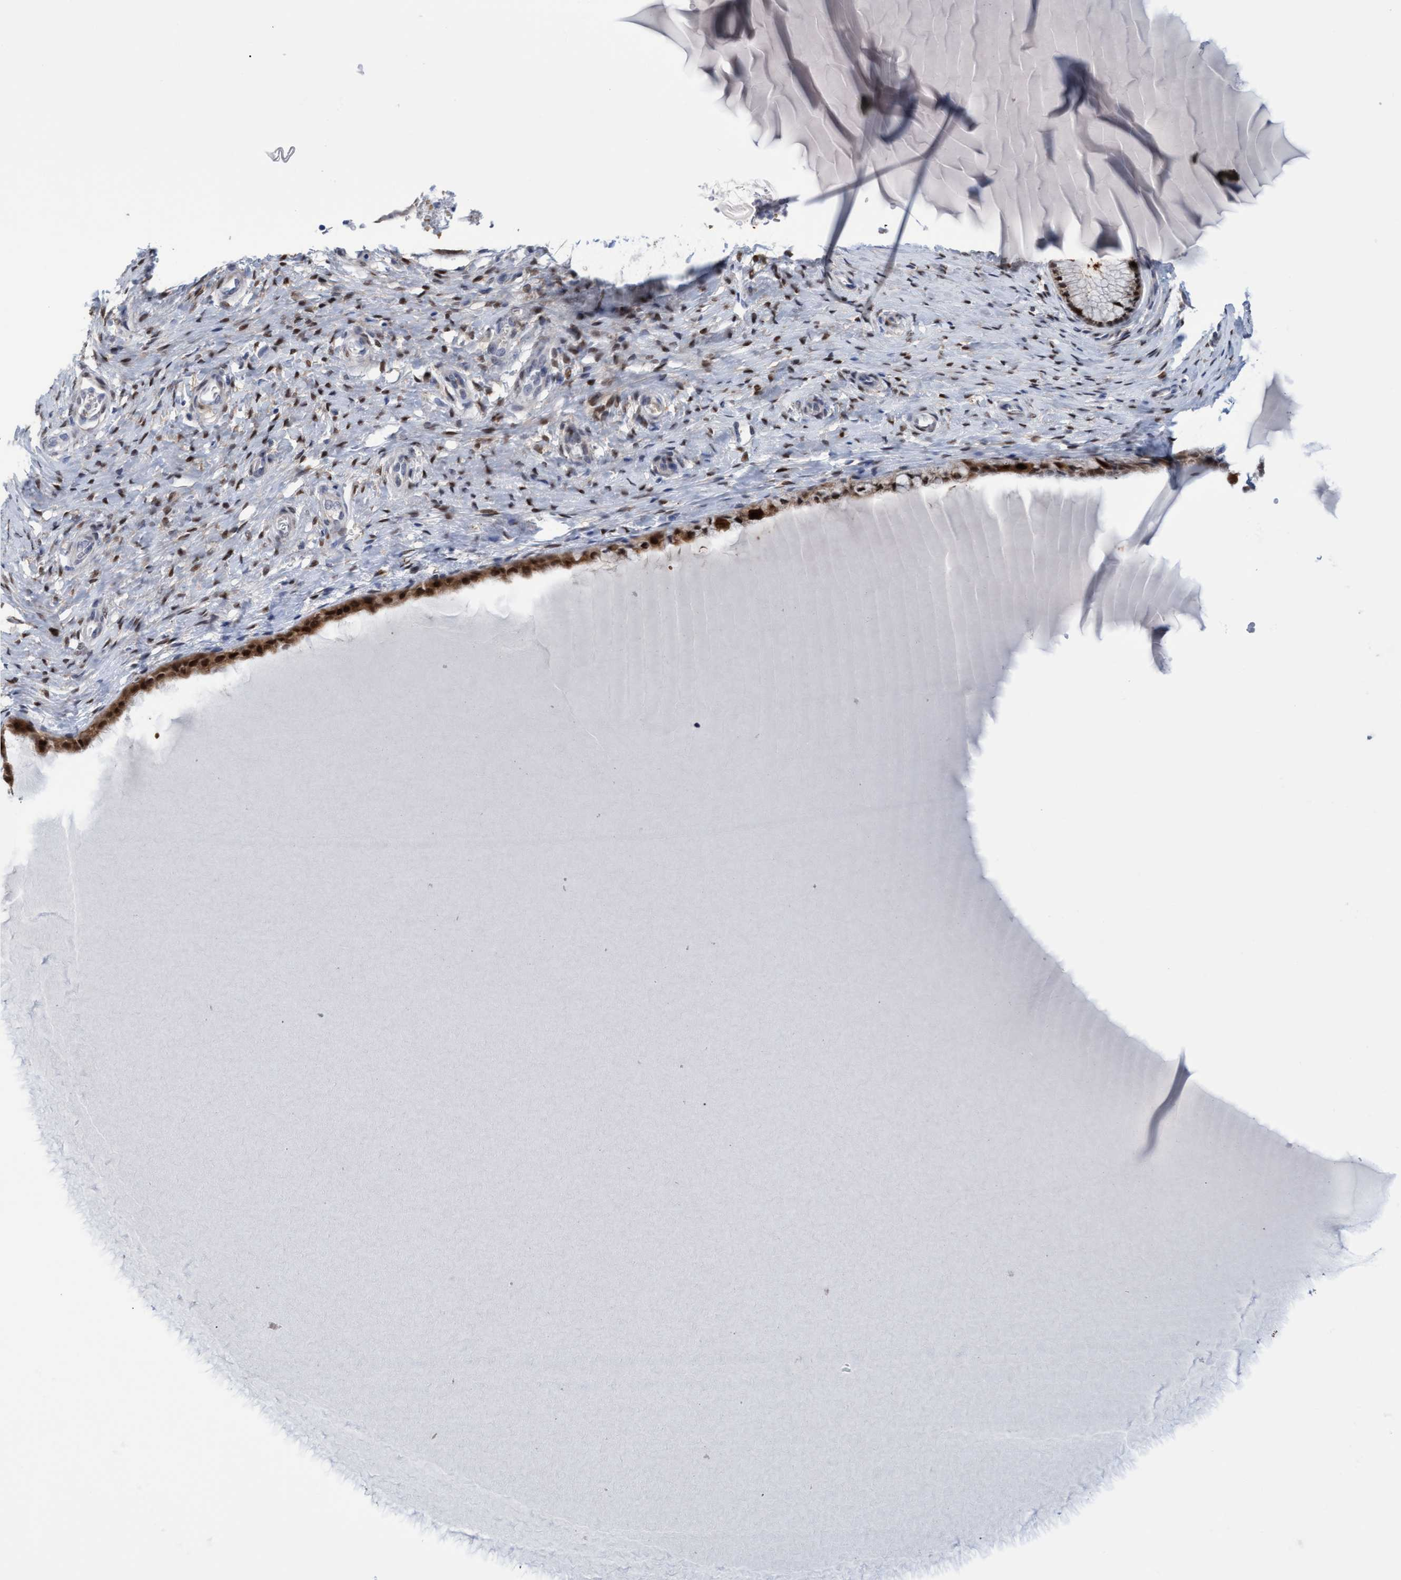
{"staining": {"intensity": "moderate", "quantity": ">75%", "location": "cytoplasmic/membranous,nuclear"}, "tissue": "cervix", "cell_type": "Glandular cells", "image_type": "normal", "snomed": [{"axis": "morphology", "description": "Normal tissue, NOS"}, {"axis": "topography", "description": "Cervix"}], "caption": "Immunohistochemistry (IHC) (DAB) staining of normal human cervix shows moderate cytoplasmic/membranous,nuclear protein staining in about >75% of glandular cells.", "gene": "PINX1", "patient": {"sex": "female", "age": 55}}